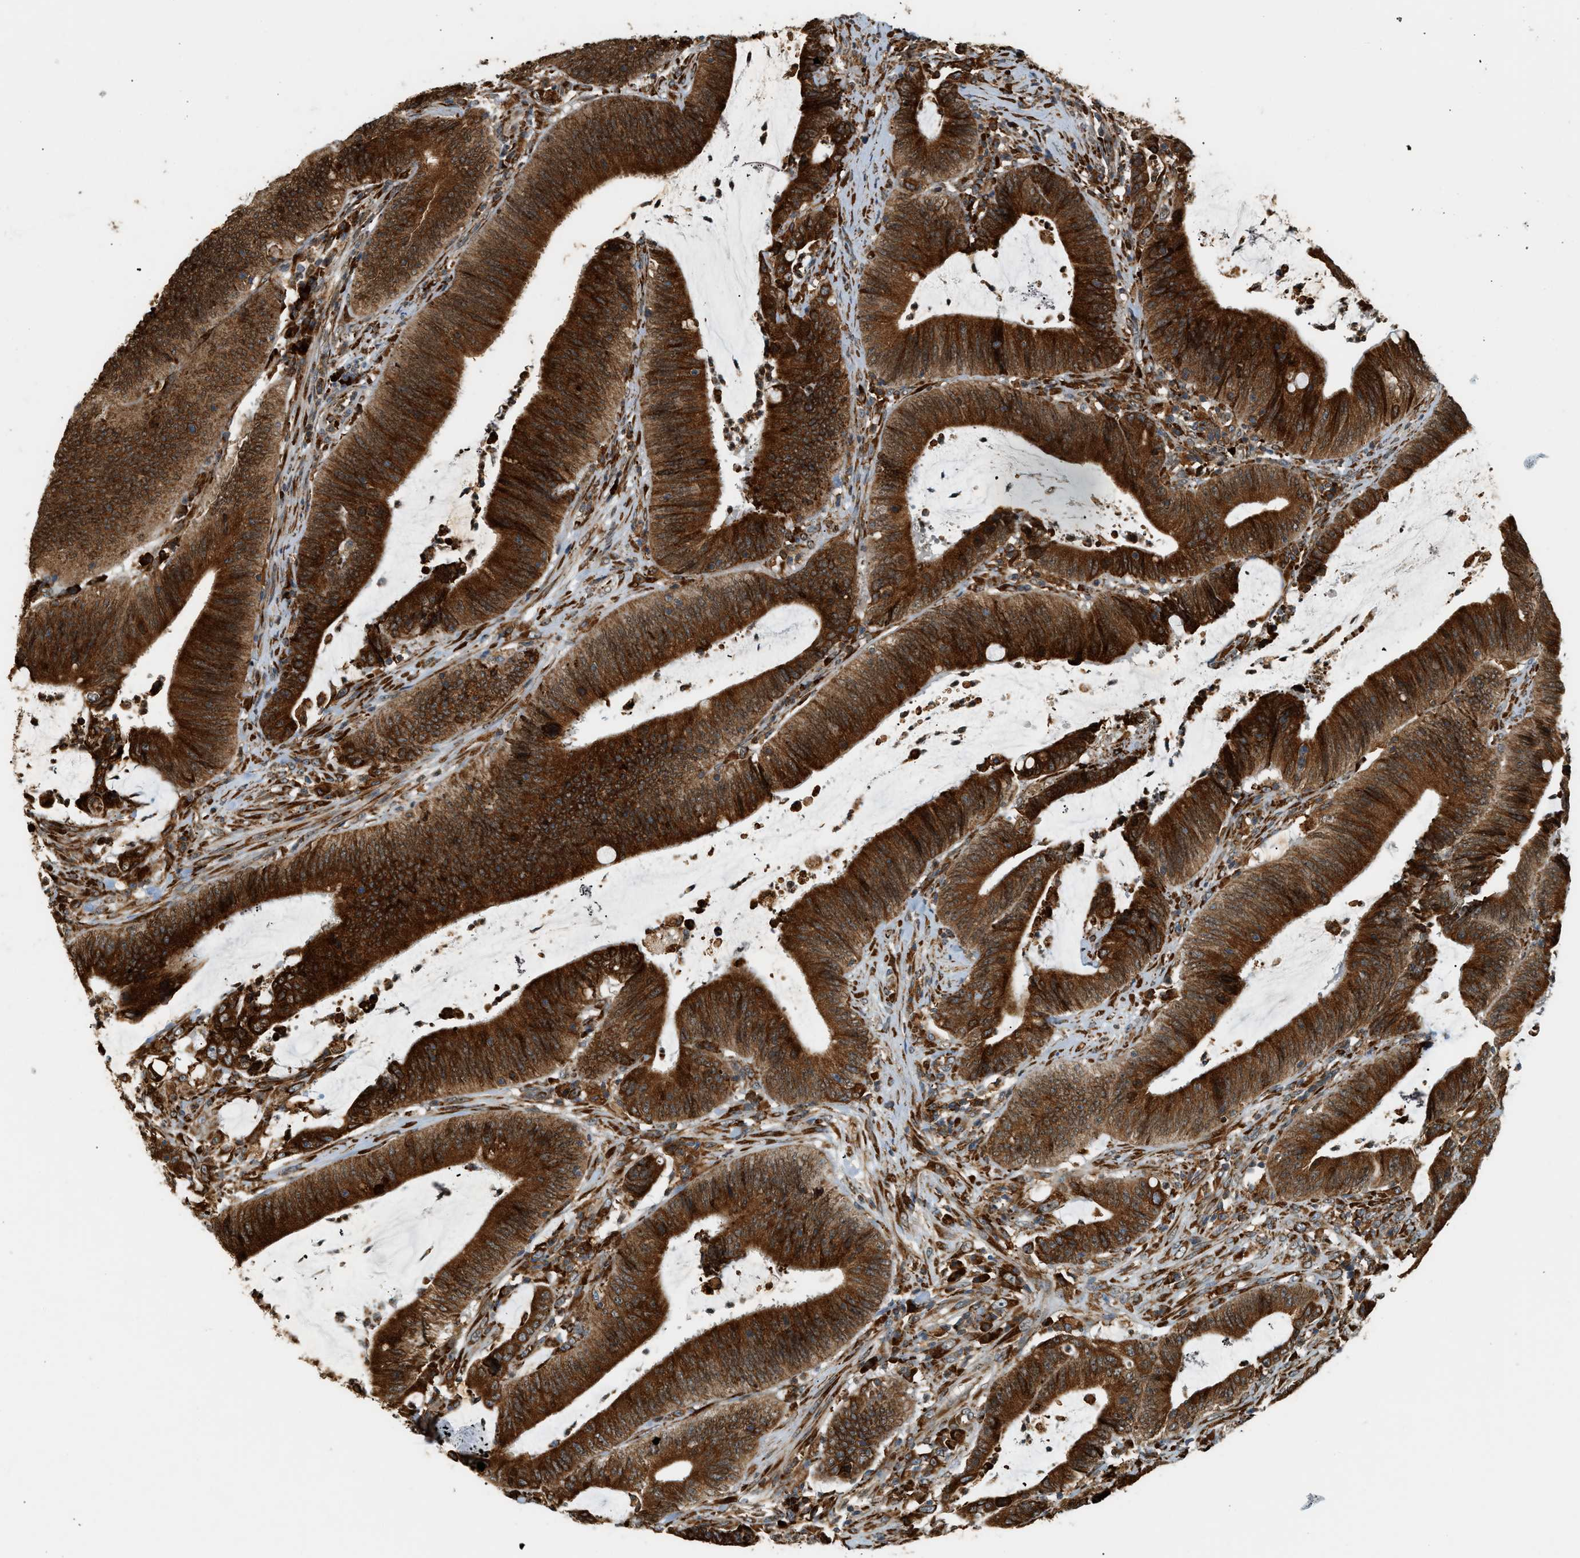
{"staining": {"intensity": "strong", "quantity": ">75%", "location": "cytoplasmic/membranous,nuclear"}, "tissue": "colorectal cancer", "cell_type": "Tumor cells", "image_type": "cancer", "snomed": [{"axis": "morphology", "description": "Normal tissue, NOS"}, {"axis": "morphology", "description": "Adenocarcinoma, NOS"}, {"axis": "topography", "description": "Rectum"}], "caption": "A brown stain highlights strong cytoplasmic/membranous and nuclear positivity of a protein in colorectal cancer (adenocarcinoma) tumor cells.", "gene": "SEMA4D", "patient": {"sex": "female", "age": 66}}